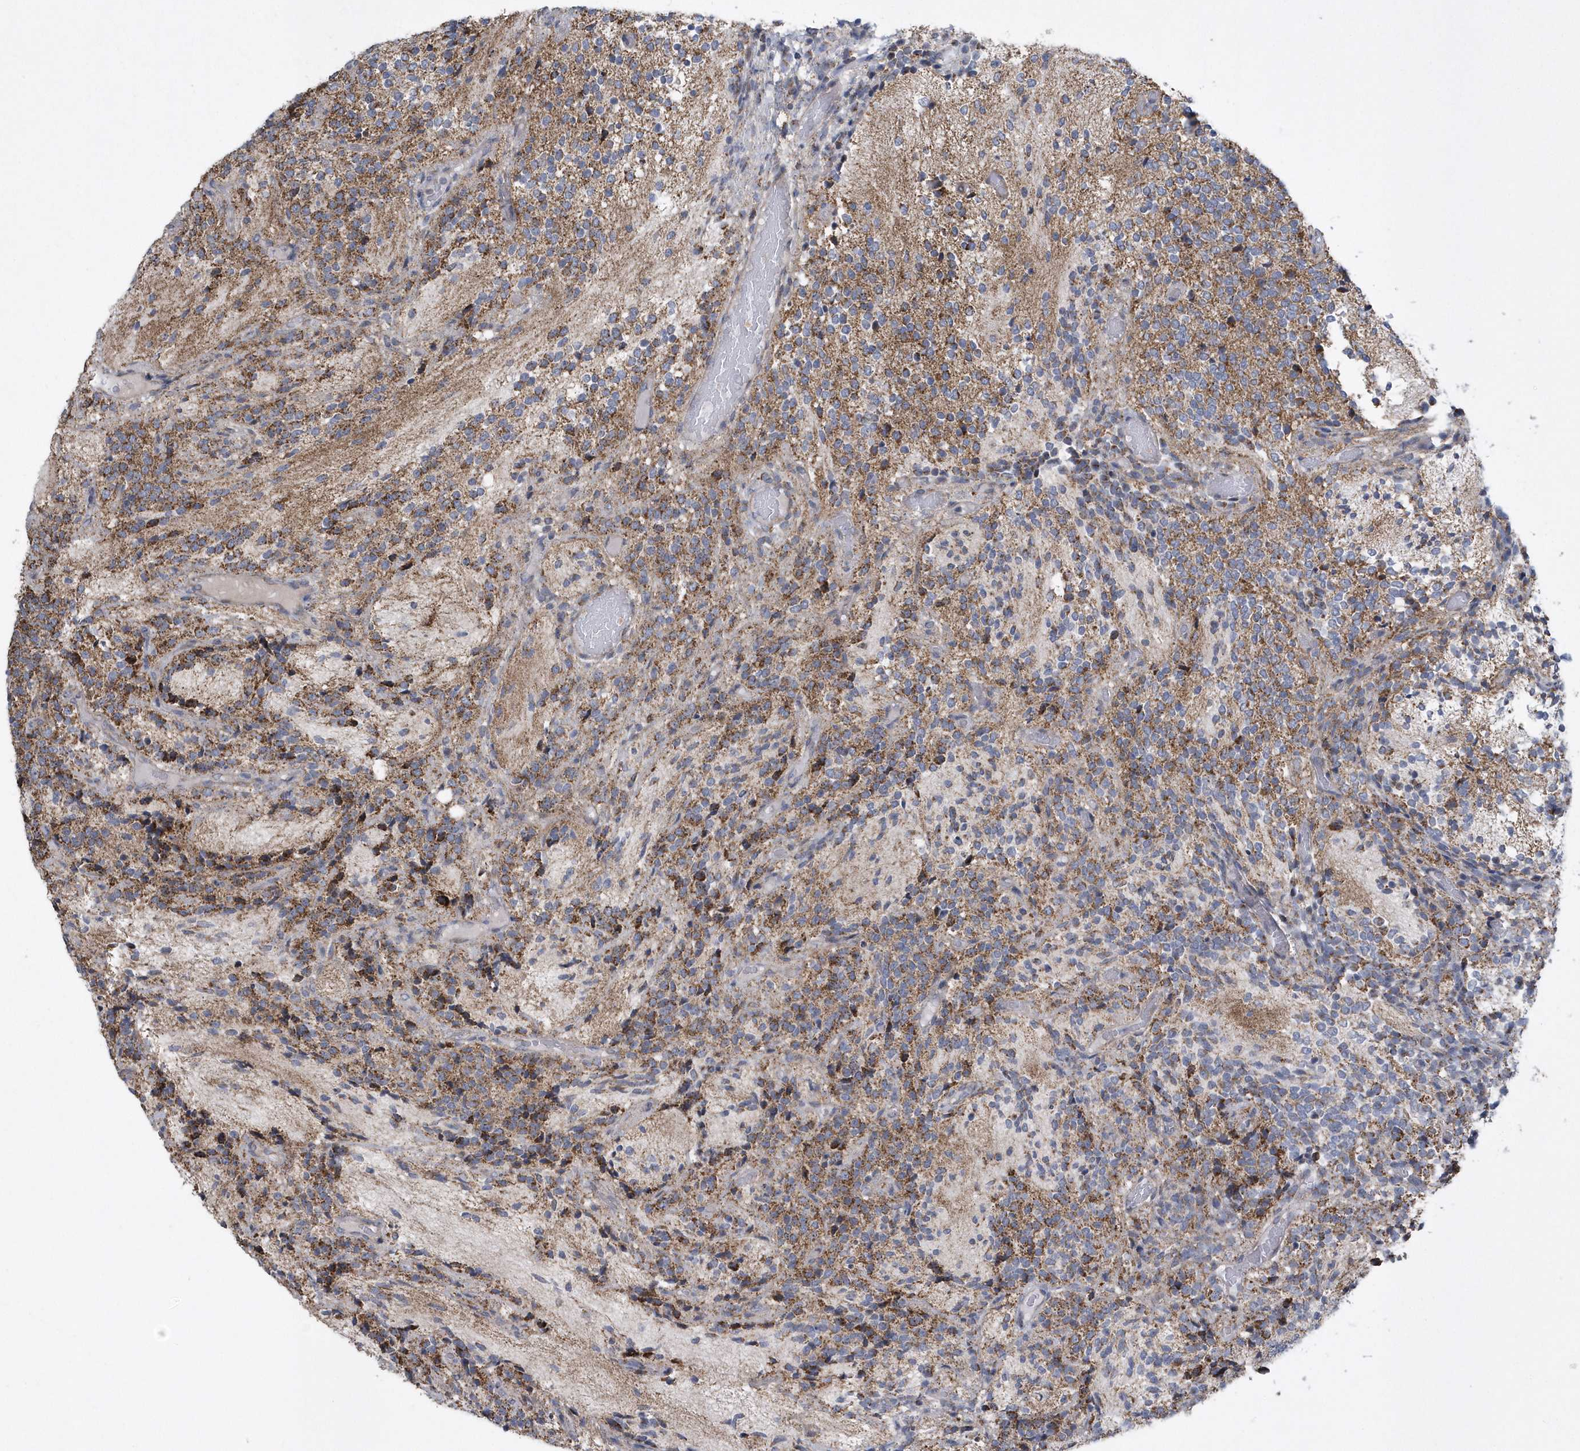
{"staining": {"intensity": "moderate", "quantity": ">75%", "location": "cytoplasmic/membranous"}, "tissue": "glioma", "cell_type": "Tumor cells", "image_type": "cancer", "snomed": [{"axis": "morphology", "description": "Glioma, malignant, Low grade"}, {"axis": "topography", "description": "Brain"}], "caption": "Protein staining by IHC shows moderate cytoplasmic/membranous positivity in approximately >75% of tumor cells in glioma.", "gene": "SLX9", "patient": {"sex": "female", "age": 1}}